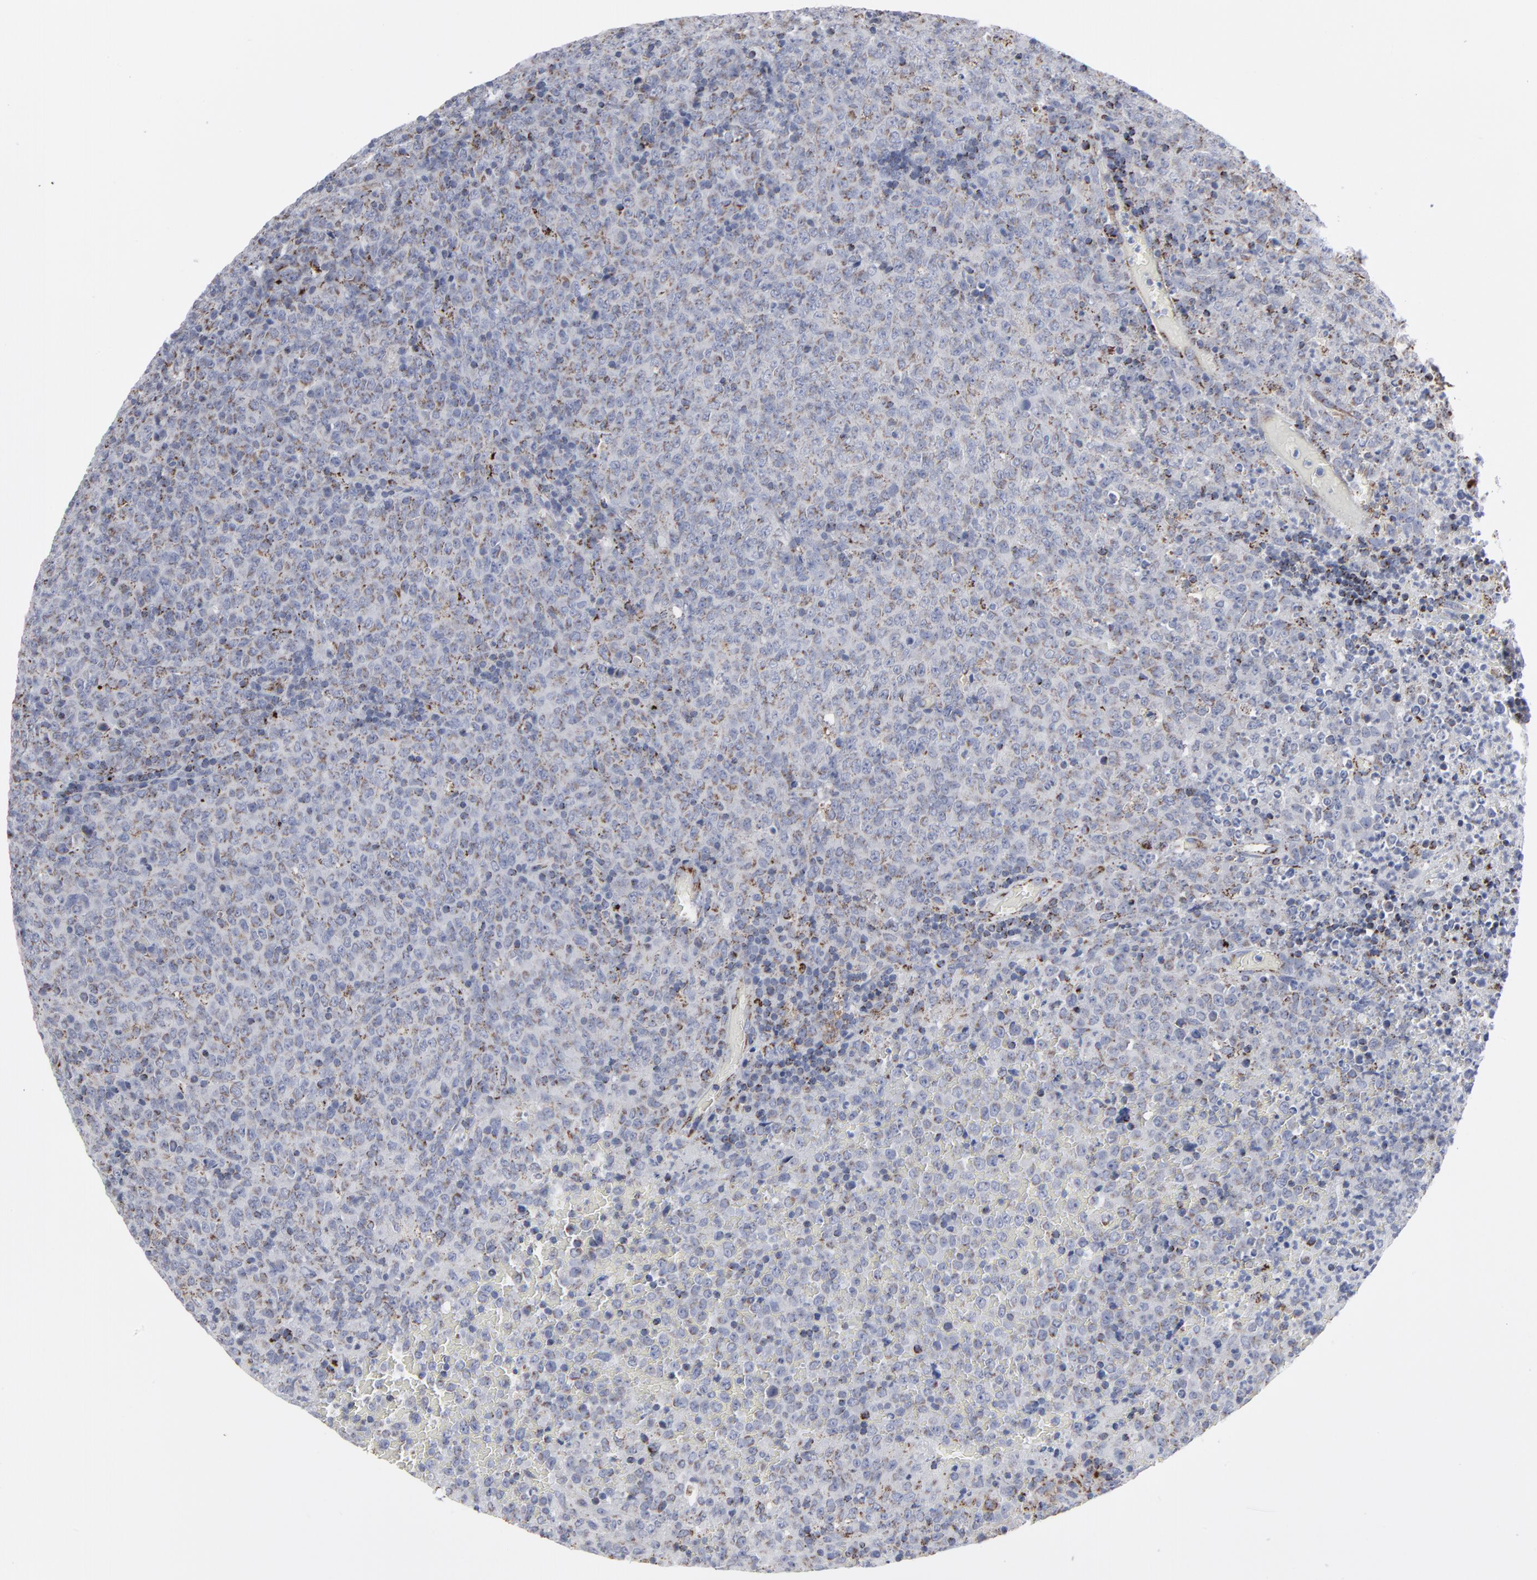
{"staining": {"intensity": "weak", "quantity": "<25%", "location": "cytoplasmic/membranous"}, "tissue": "lymphoma", "cell_type": "Tumor cells", "image_type": "cancer", "snomed": [{"axis": "morphology", "description": "Malignant lymphoma, non-Hodgkin's type, High grade"}, {"axis": "topography", "description": "Tonsil"}], "caption": "Tumor cells show no significant expression in malignant lymphoma, non-Hodgkin's type (high-grade).", "gene": "TXNRD2", "patient": {"sex": "female", "age": 36}}